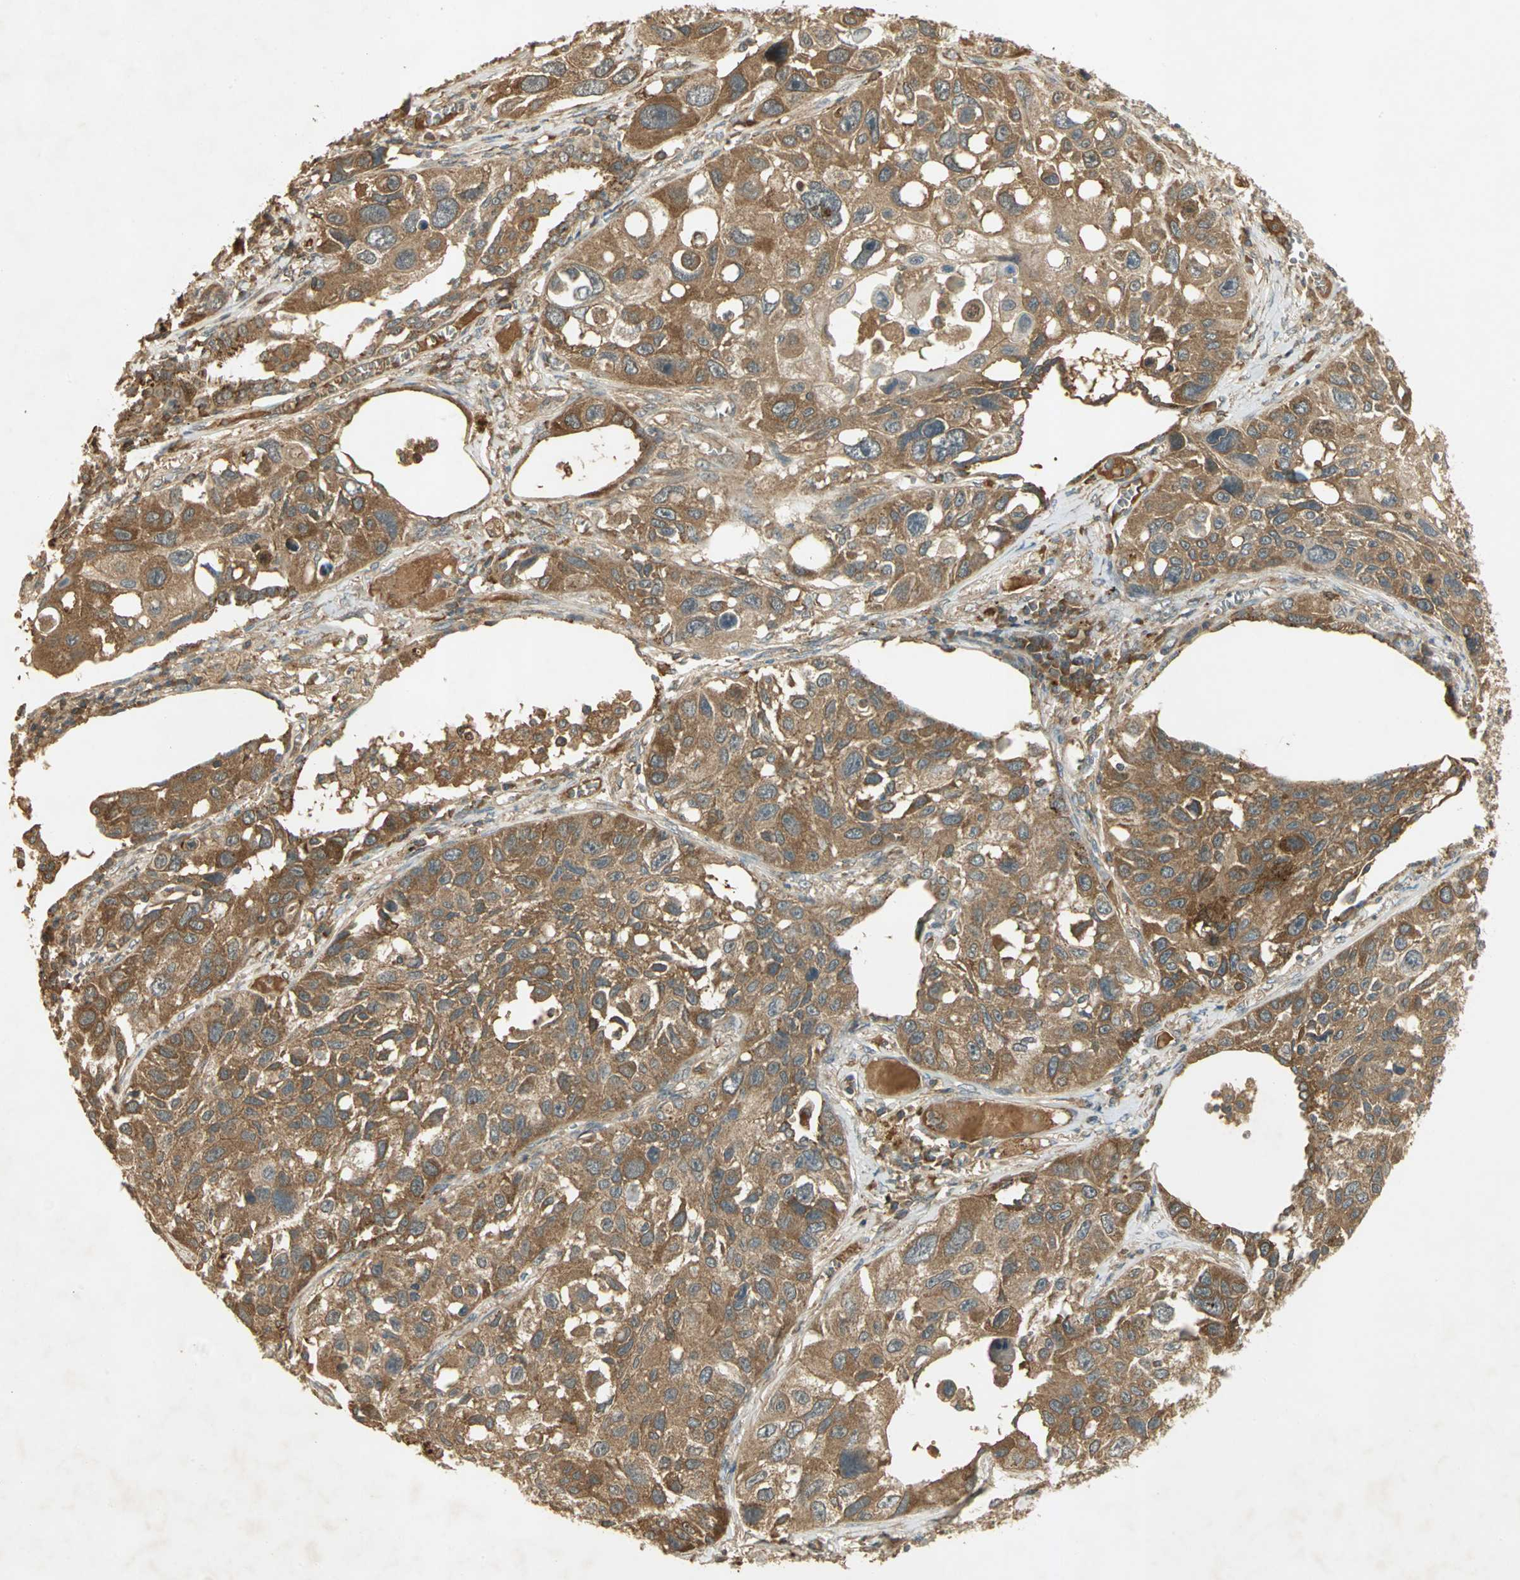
{"staining": {"intensity": "strong", "quantity": ">75%", "location": "cytoplasmic/membranous"}, "tissue": "lung cancer", "cell_type": "Tumor cells", "image_type": "cancer", "snomed": [{"axis": "morphology", "description": "Squamous cell carcinoma, NOS"}, {"axis": "topography", "description": "Lung"}], "caption": "Immunohistochemical staining of squamous cell carcinoma (lung) displays high levels of strong cytoplasmic/membranous expression in approximately >75% of tumor cells.", "gene": "KEAP1", "patient": {"sex": "male", "age": 71}}